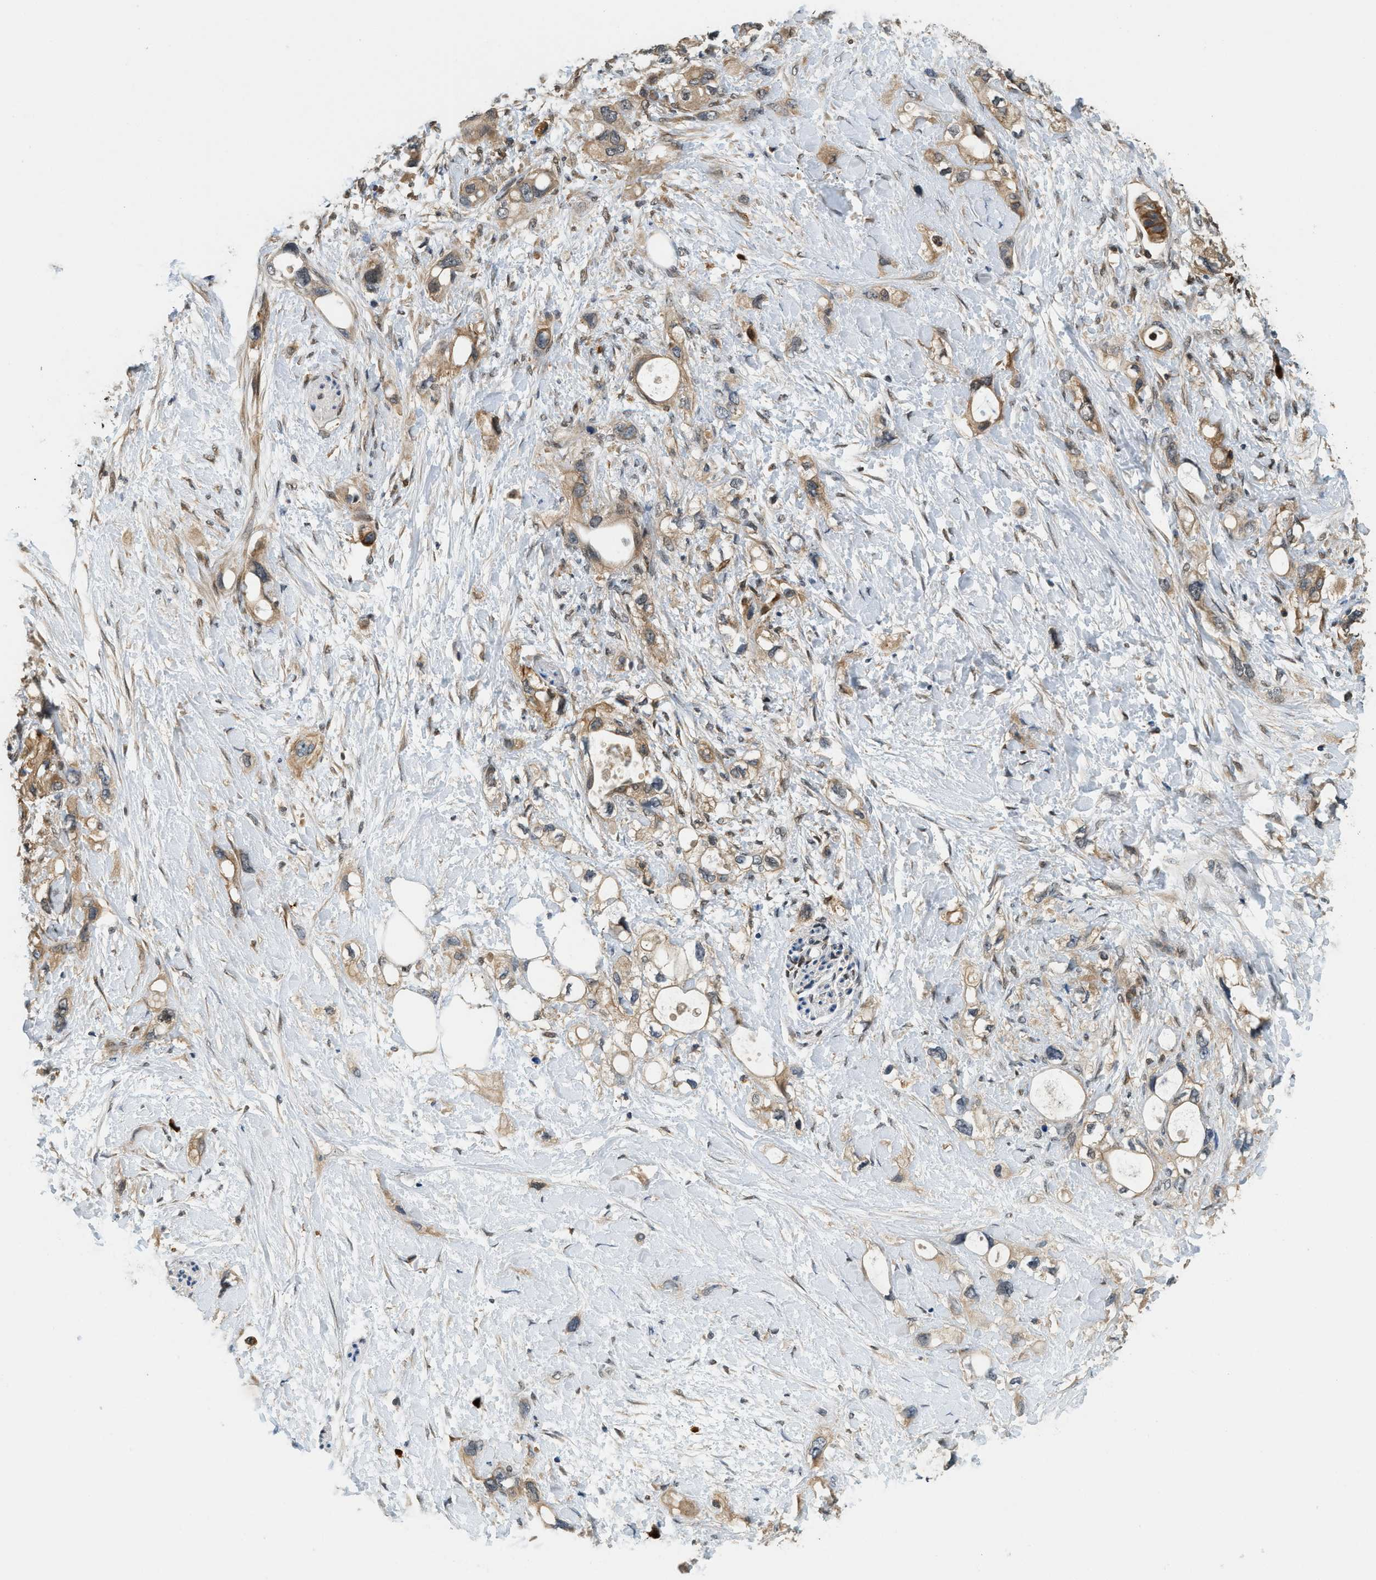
{"staining": {"intensity": "moderate", "quantity": ">75%", "location": "cytoplasmic/membranous"}, "tissue": "pancreatic cancer", "cell_type": "Tumor cells", "image_type": "cancer", "snomed": [{"axis": "morphology", "description": "Adenocarcinoma, NOS"}, {"axis": "topography", "description": "Pancreas"}], "caption": "Pancreatic adenocarcinoma stained with a protein marker shows moderate staining in tumor cells.", "gene": "GMPPB", "patient": {"sex": "female", "age": 56}}